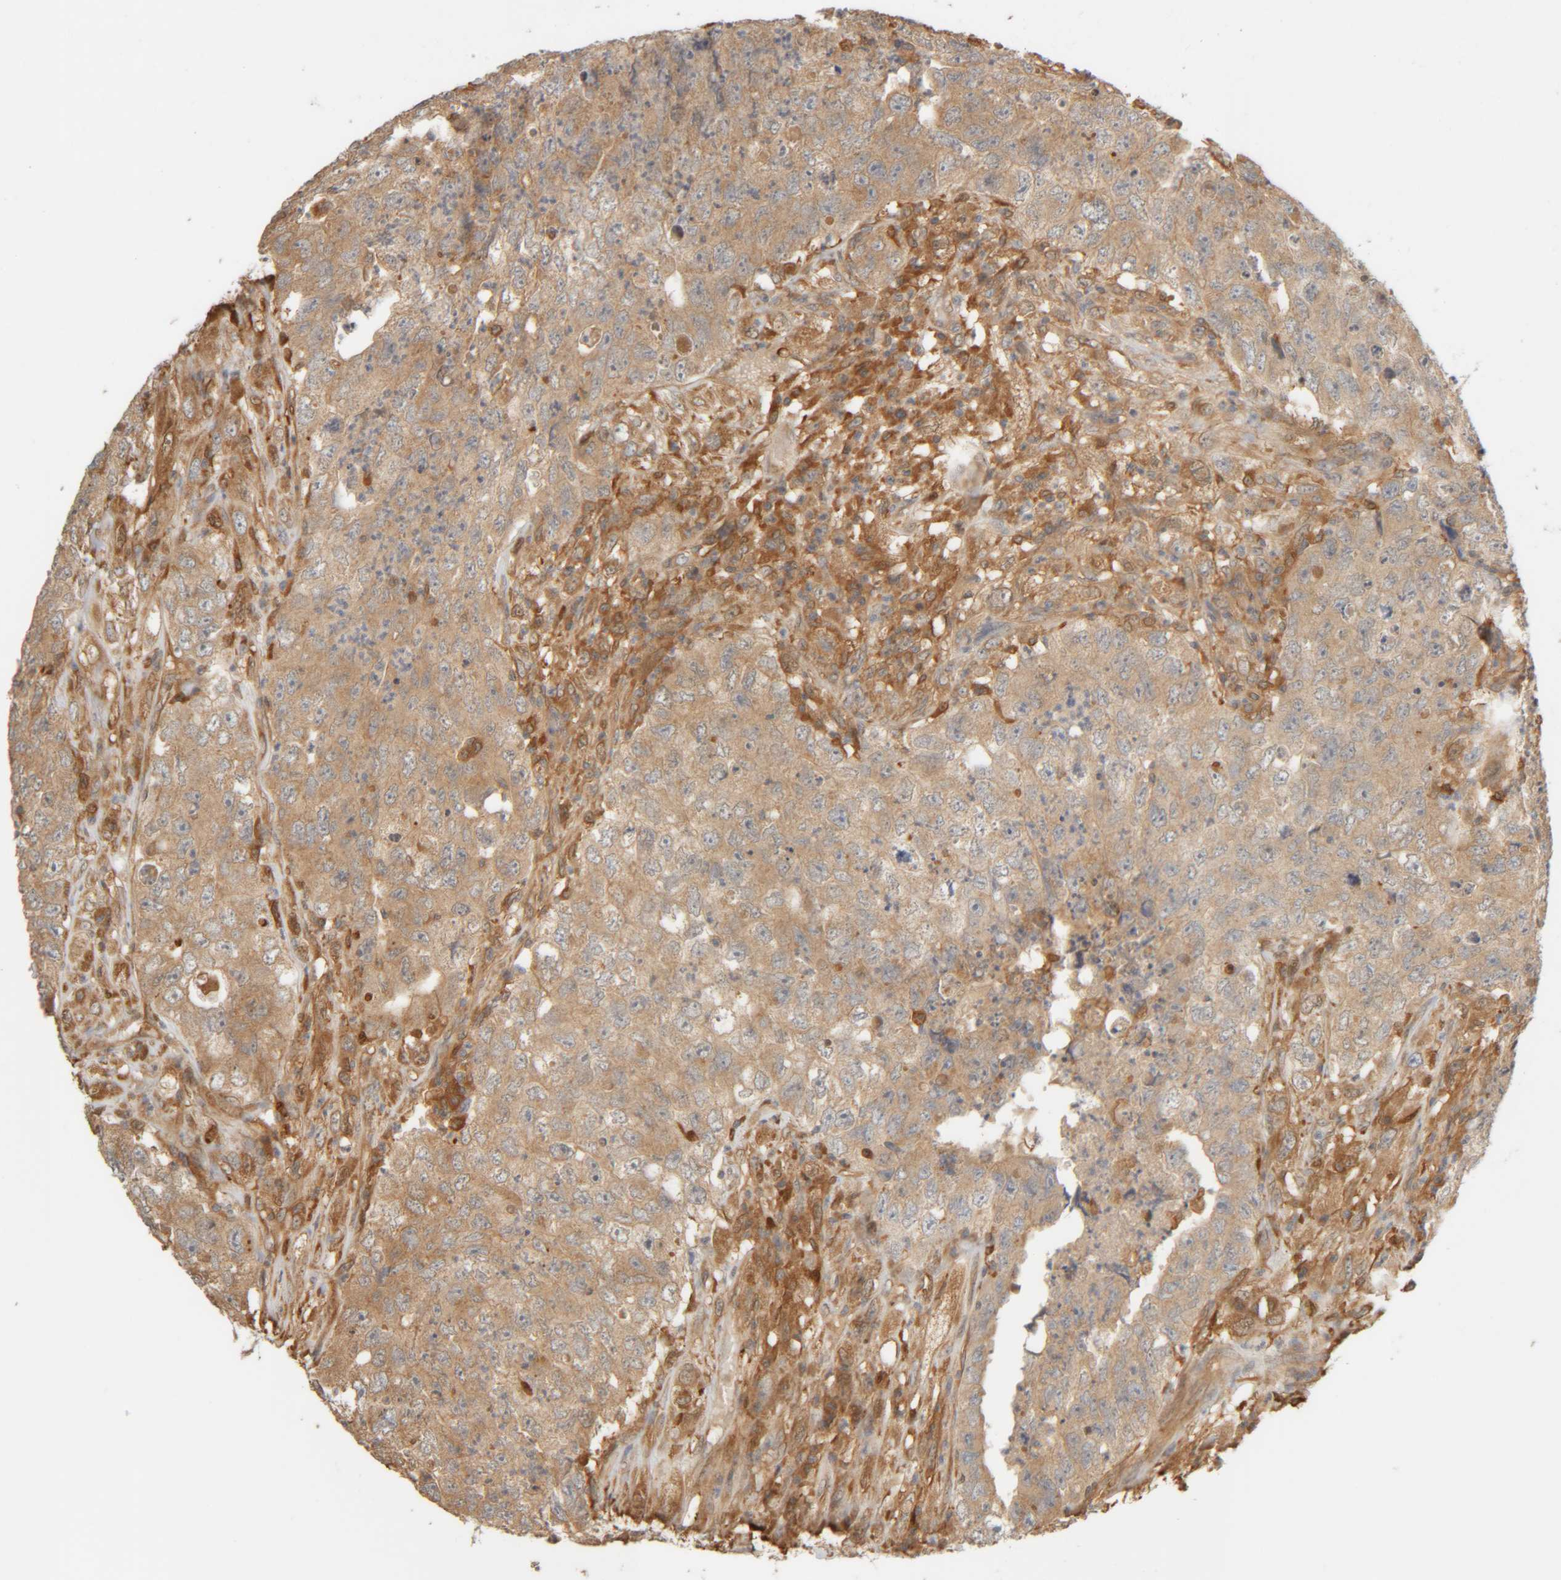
{"staining": {"intensity": "moderate", "quantity": ">75%", "location": "cytoplasmic/membranous"}, "tissue": "testis cancer", "cell_type": "Tumor cells", "image_type": "cancer", "snomed": [{"axis": "morphology", "description": "Carcinoma, Embryonal, NOS"}, {"axis": "topography", "description": "Testis"}], "caption": "The photomicrograph shows a brown stain indicating the presence of a protein in the cytoplasmic/membranous of tumor cells in testis cancer.", "gene": "TMEM192", "patient": {"sex": "male", "age": 32}}